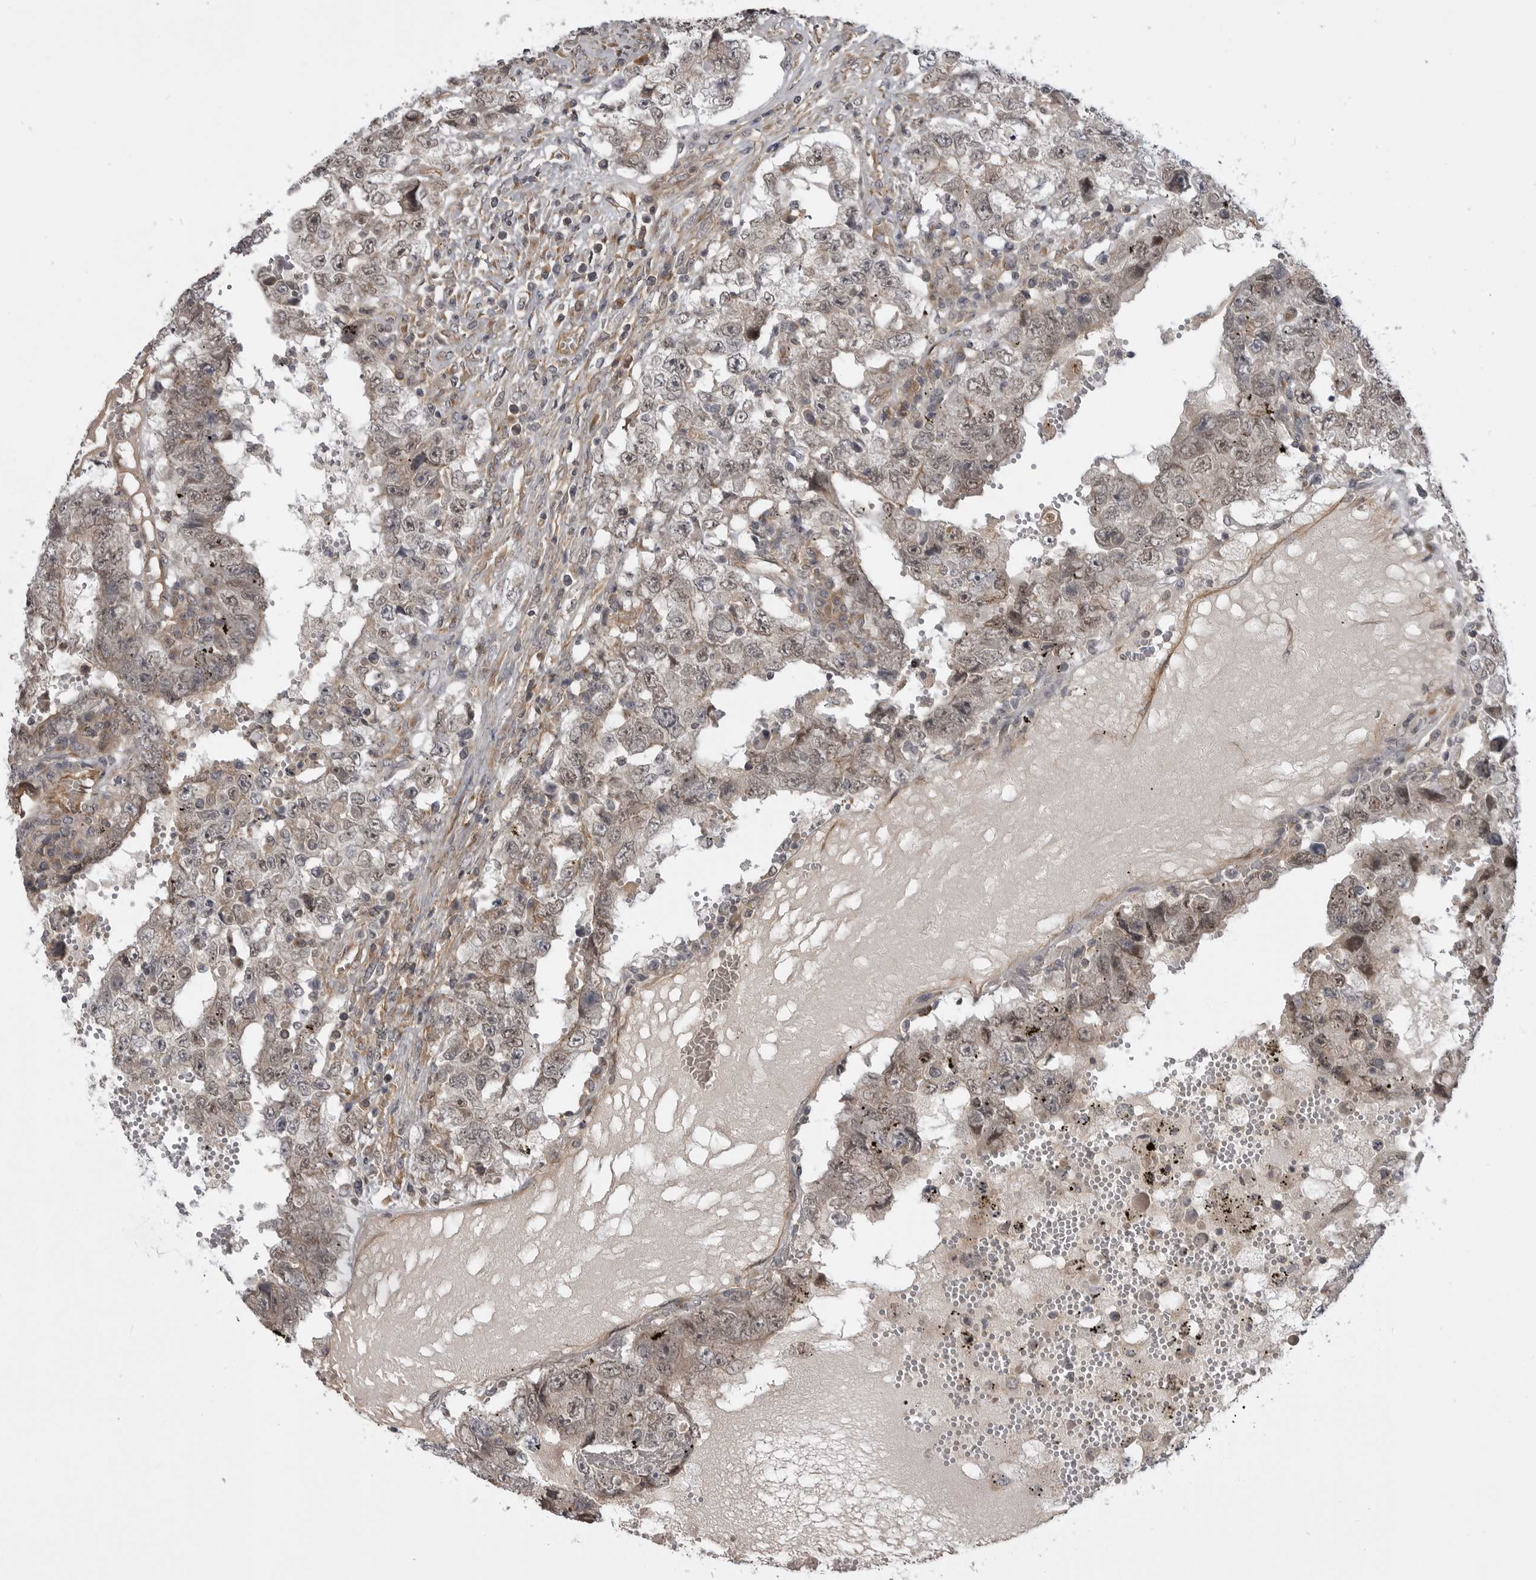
{"staining": {"intensity": "weak", "quantity": ">75%", "location": "cytoplasmic/membranous,nuclear"}, "tissue": "testis cancer", "cell_type": "Tumor cells", "image_type": "cancer", "snomed": [{"axis": "morphology", "description": "Carcinoma, Embryonal, NOS"}, {"axis": "topography", "description": "Testis"}], "caption": "Immunohistochemistry micrograph of testis cancer (embryonal carcinoma) stained for a protein (brown), which exhibits low levels of weak cytoplasmic/membranous and nuclear staining in approximately >75% of tumor cells.", "gene": "LRRC45", "patient": {"sex": "male", "age": 26}}